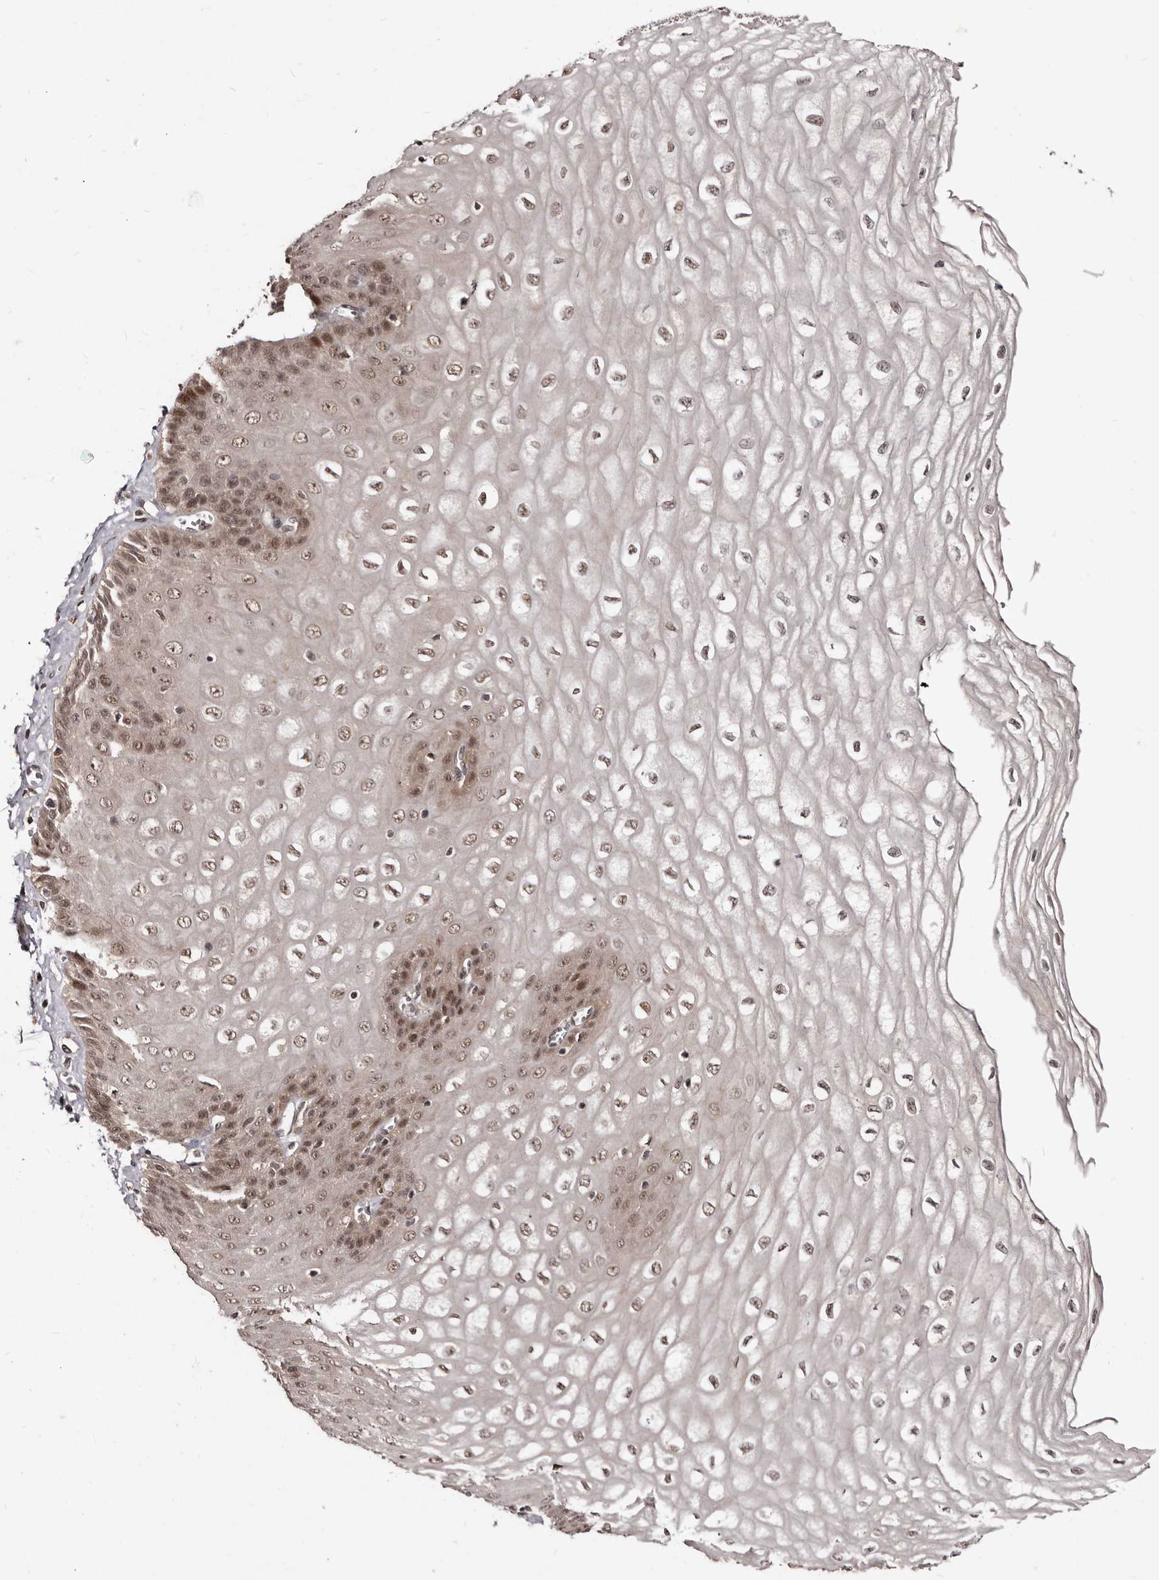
{"staining": {"intensity": "moderate", "quantity": ">75%", "location": "cytoplasmic/membranous,nuclear"}, "tissue": "esophagus", "cell_type": "Squamous epithelial cells", "image_type": "normal", "snomed": [{"axis": "morphology", "description": "Normal tissue, NOS"}, {"axis": "topography", "description": "Esophagus"}], "caption": "Benign esophagus displays moderate cytoplasmic/membranous,nuclear staining in approximately >75% of squamous epithelial cells.", "gene": "TBC1D22B", "patient": {"sex": "male", "age": 60}}